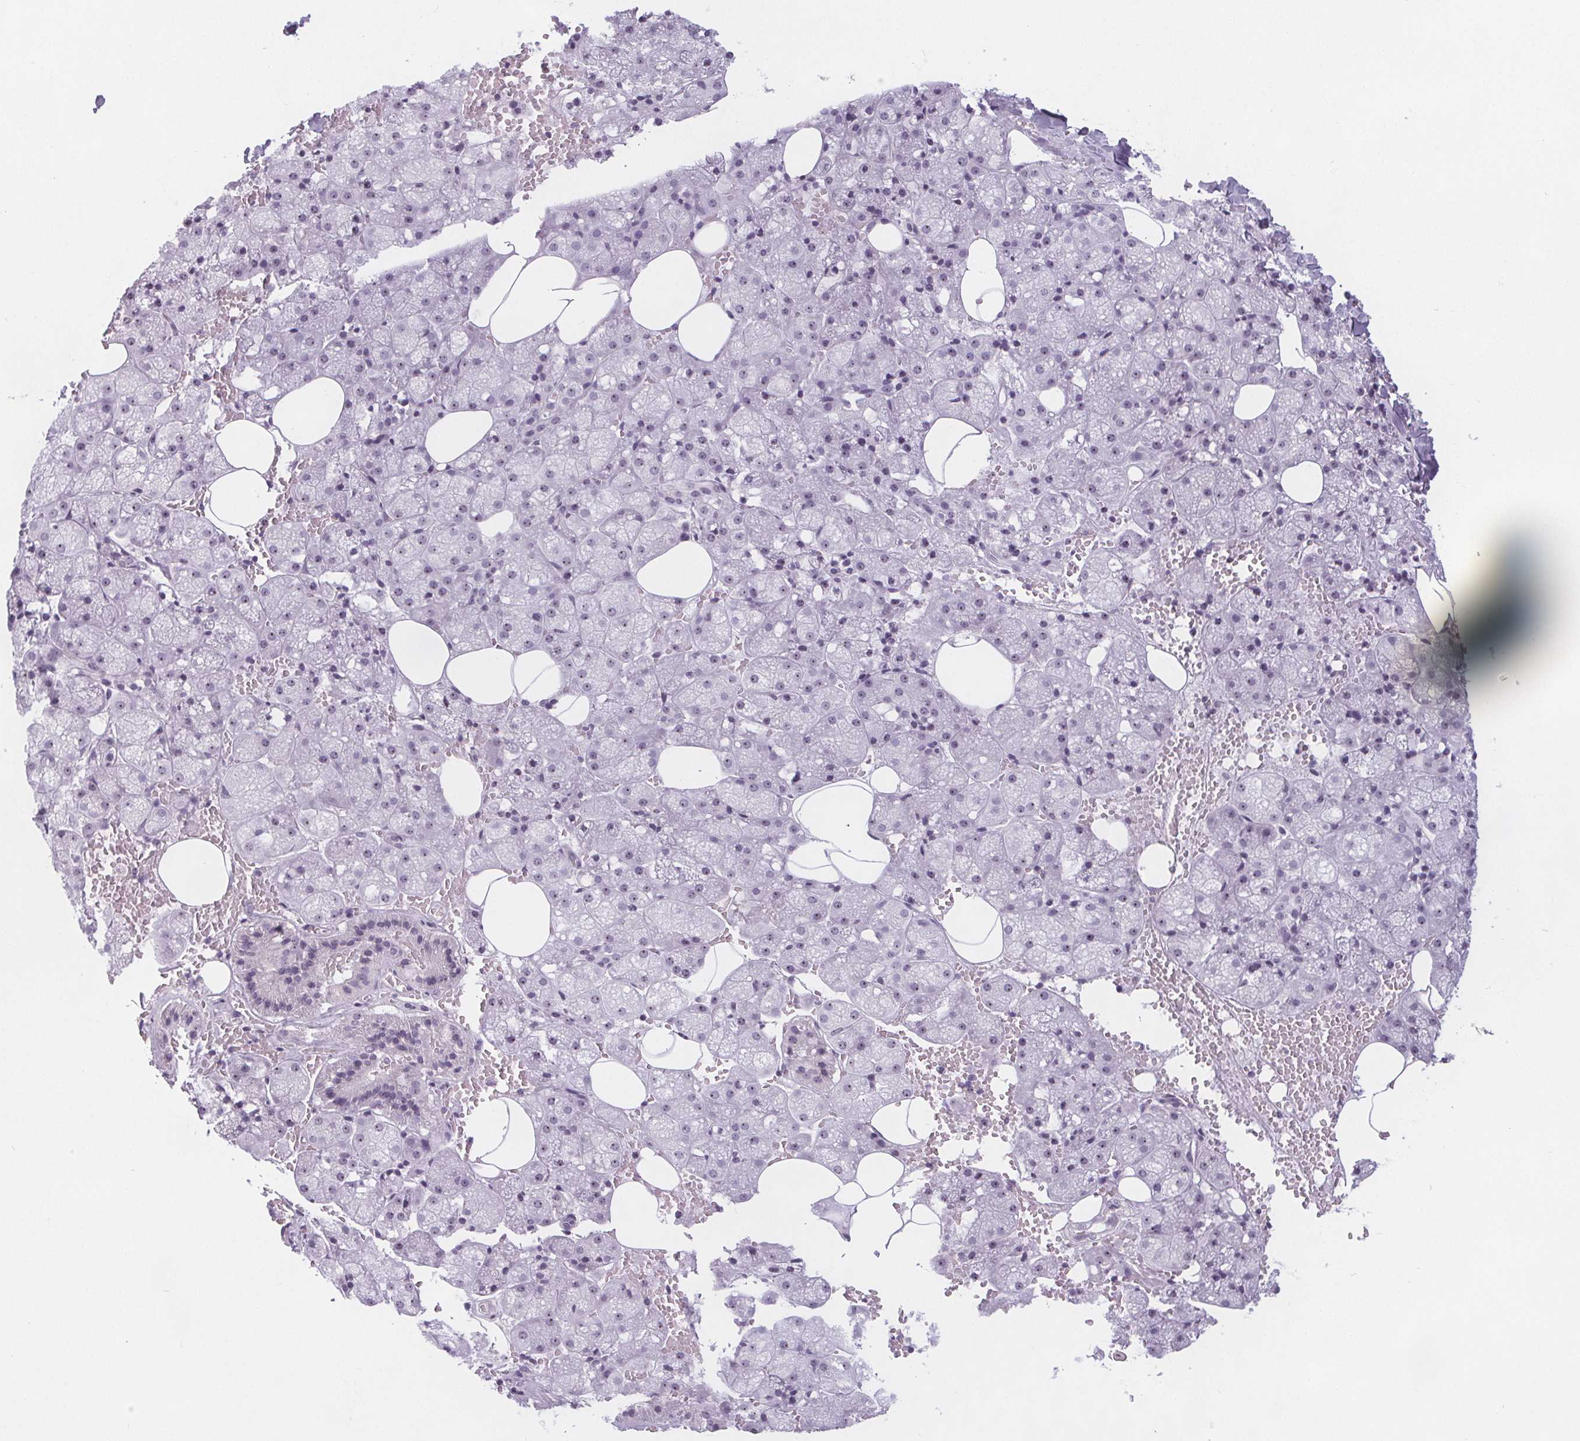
{"staining": {"intensity": "weak", "quantity": "<25%", "location": "nuclear"}, "tissue": "salivary gland", "cell_type": "Glandular cells", "image_type": "normal", "snomed": [{"axis": "morphology", "description": "Normal tissue, NOS"}, {"axis": "topography", "description": "Salivary gland"}, {"axis": "topography", "description": "Peripheral nerve tissue"}], "caption": "Histopathology image shows no protein expression in glandular cells of normal salivary gland. (DAB (3,3'-diaminobenzidine) immunohistochemistry (IHC) visualized using brightfield microscopy, high magnification).", "gene": "NOLC1", "patient": {"sex": "male", "age": 38}}